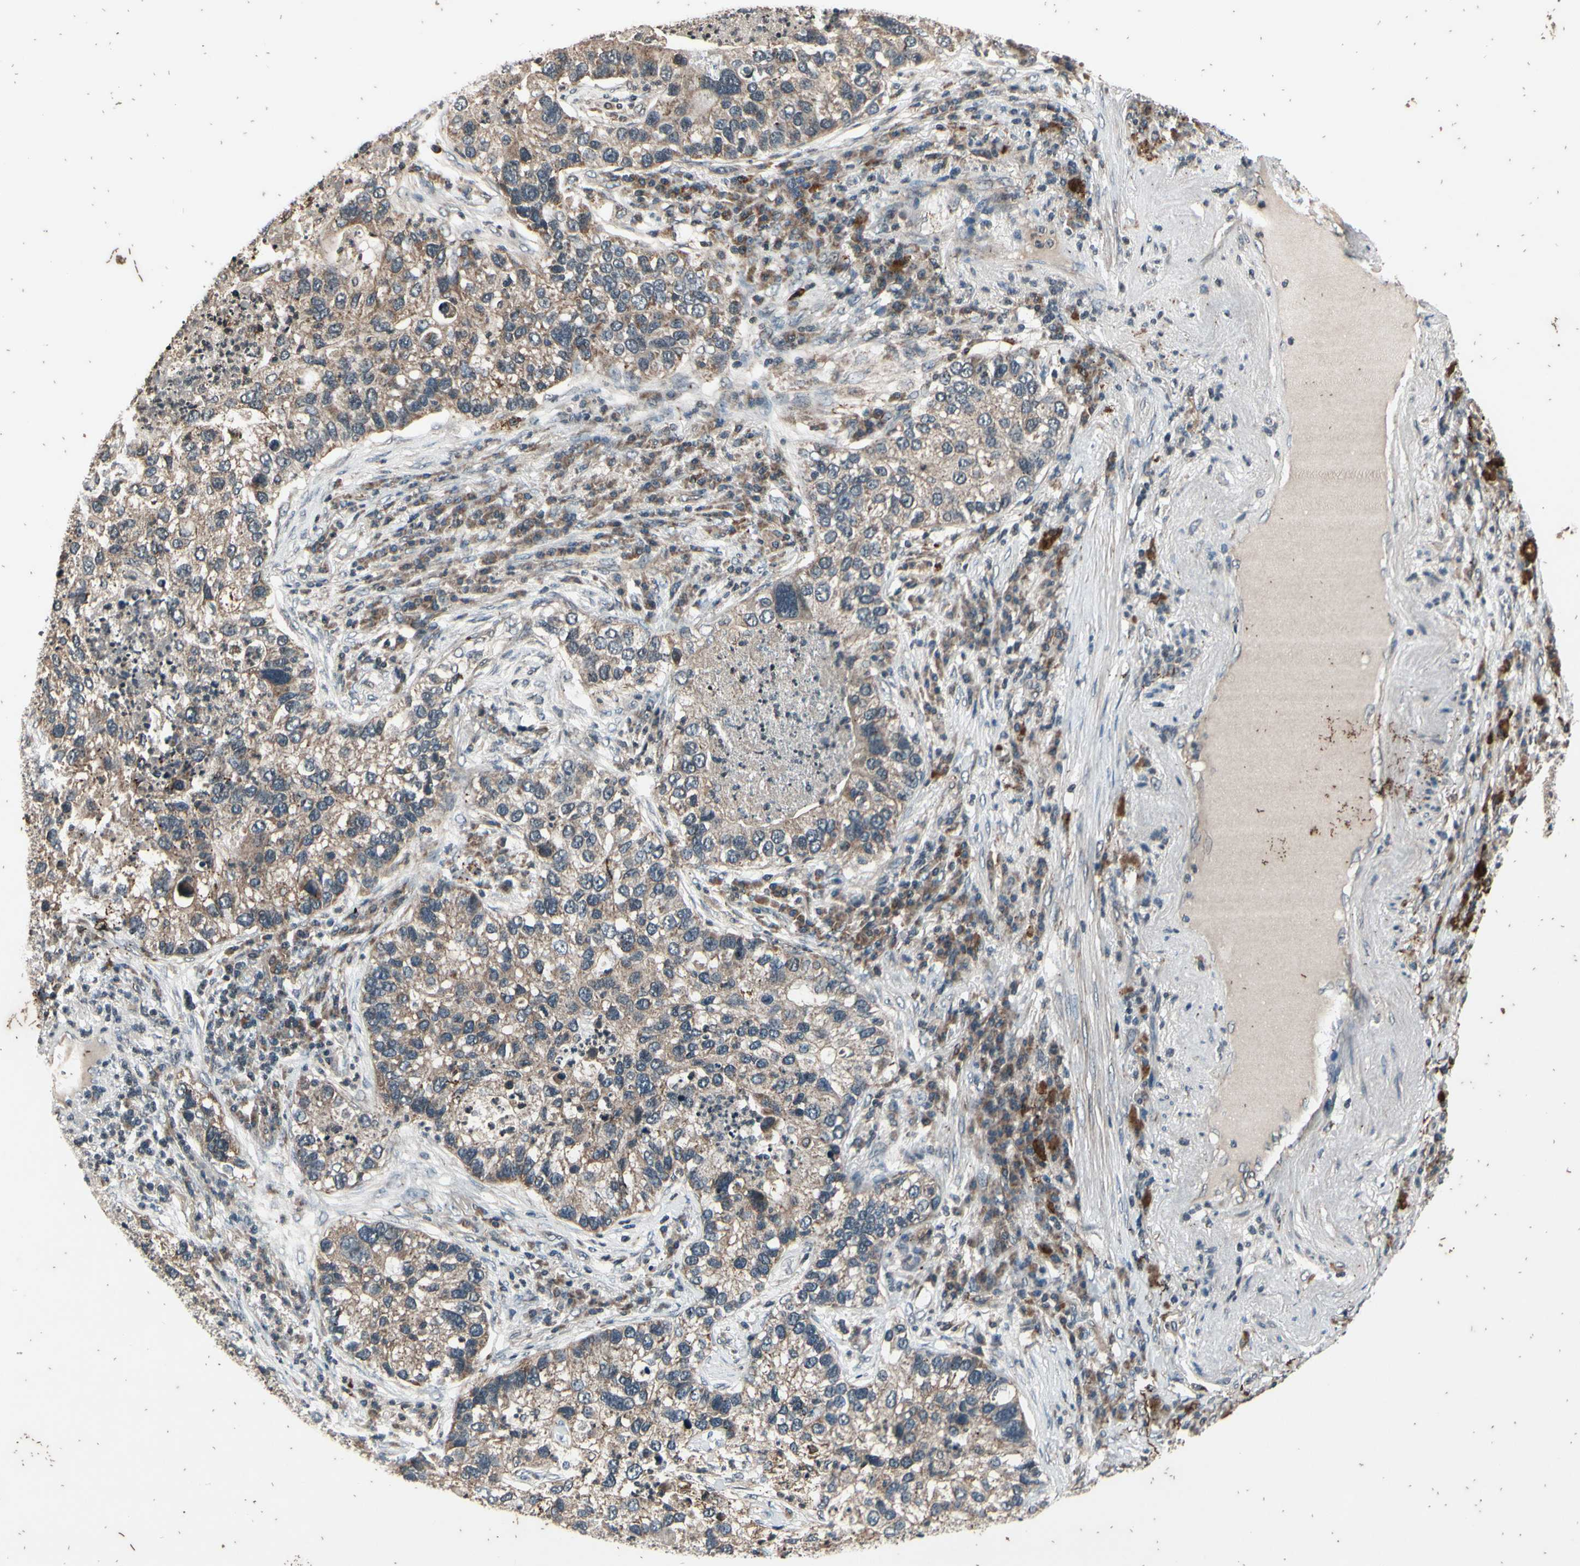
{"staining": {"intensity": "weak", "quantity": ">75%", "location": "cytoplasmic/membranous"}, "tissue": "lung cancer", "cell_type": "Tumor cells", "image_type": "cancer", "snomed": [{"axis": "morphology", "description": "Normal tissue, NOS"}, {"axis": "morphology", "description": "Adenocarcinoma, NOS"}, {"axis": "topography", "description": "Bronchus"}, {"axis": "topography", "description": "Lung"}], "caption": "Immunohistochemistry (IHC) (DAB) staining of adenocarcinoma (lung) exhibits weak cytoplasmic/membranous protein staining in about >75% of tumor cells. The staining was performed using DAB, with brown indicating positive protein expression. Nuclei are stained blue with hematoxylin.", "gene": "MBTPS2", "patient": {"sex": "male", "age": 54}}